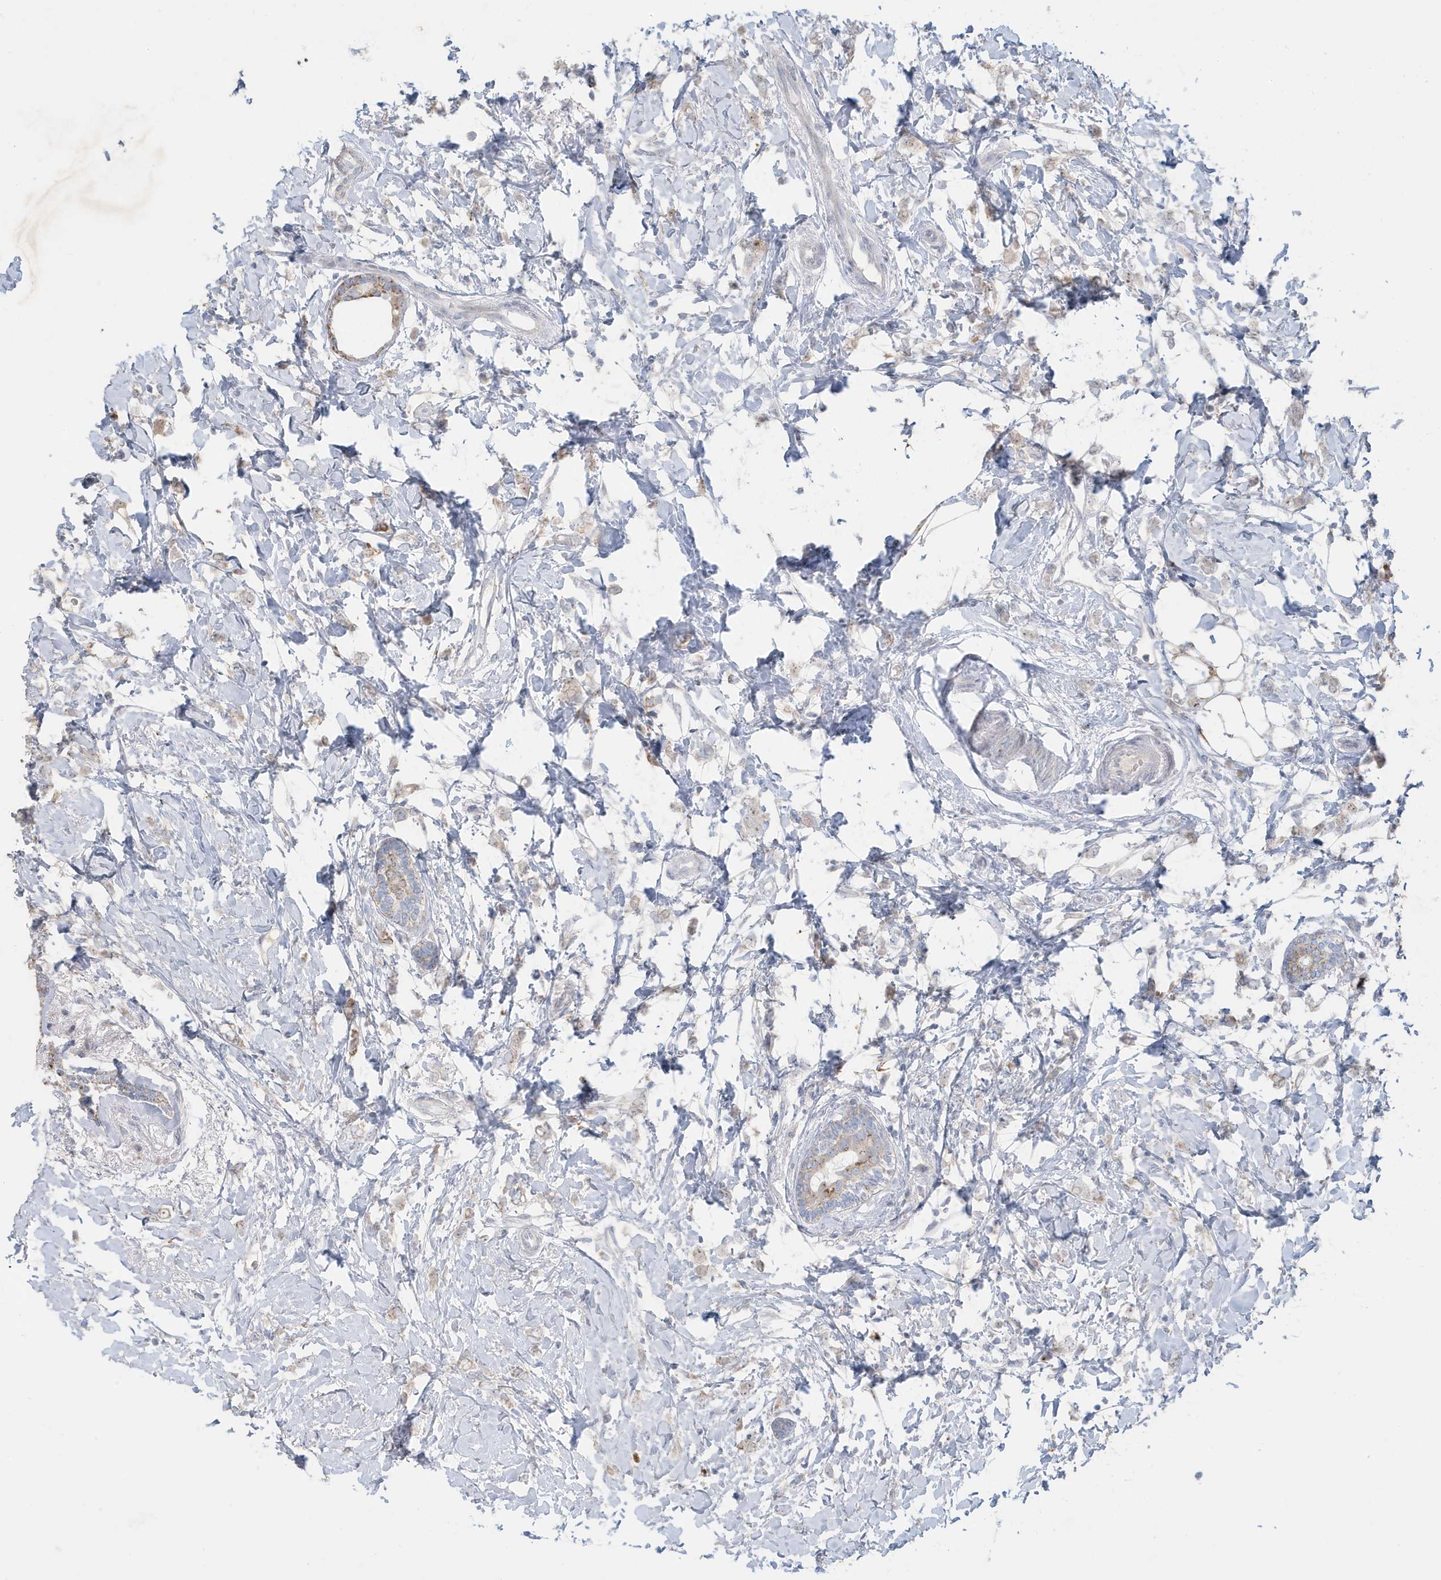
{"staining": {"intensity": "negative", "quantity": "none", "location": "none"}, "tissue": "breast cancer", "cell_type": "Tumor cells", "image_type": "cancer", "snomed": [{"axis": "morphology", "description": "Normal tissue, NOS"}, {"axis": "morphology", "description": "Lobular carcinoma"}, {"axis": "topography", "description": "Breast"}], "caption": "This histopathology image is of breast lobular carcinoma stained with immunohistochemistry to label a protein in brown with the nuclei are counter-stained blue. There is no positivity in tumor cells.", "gene": "FNDC1", "patient": {"sex": "female", "age": 47}}